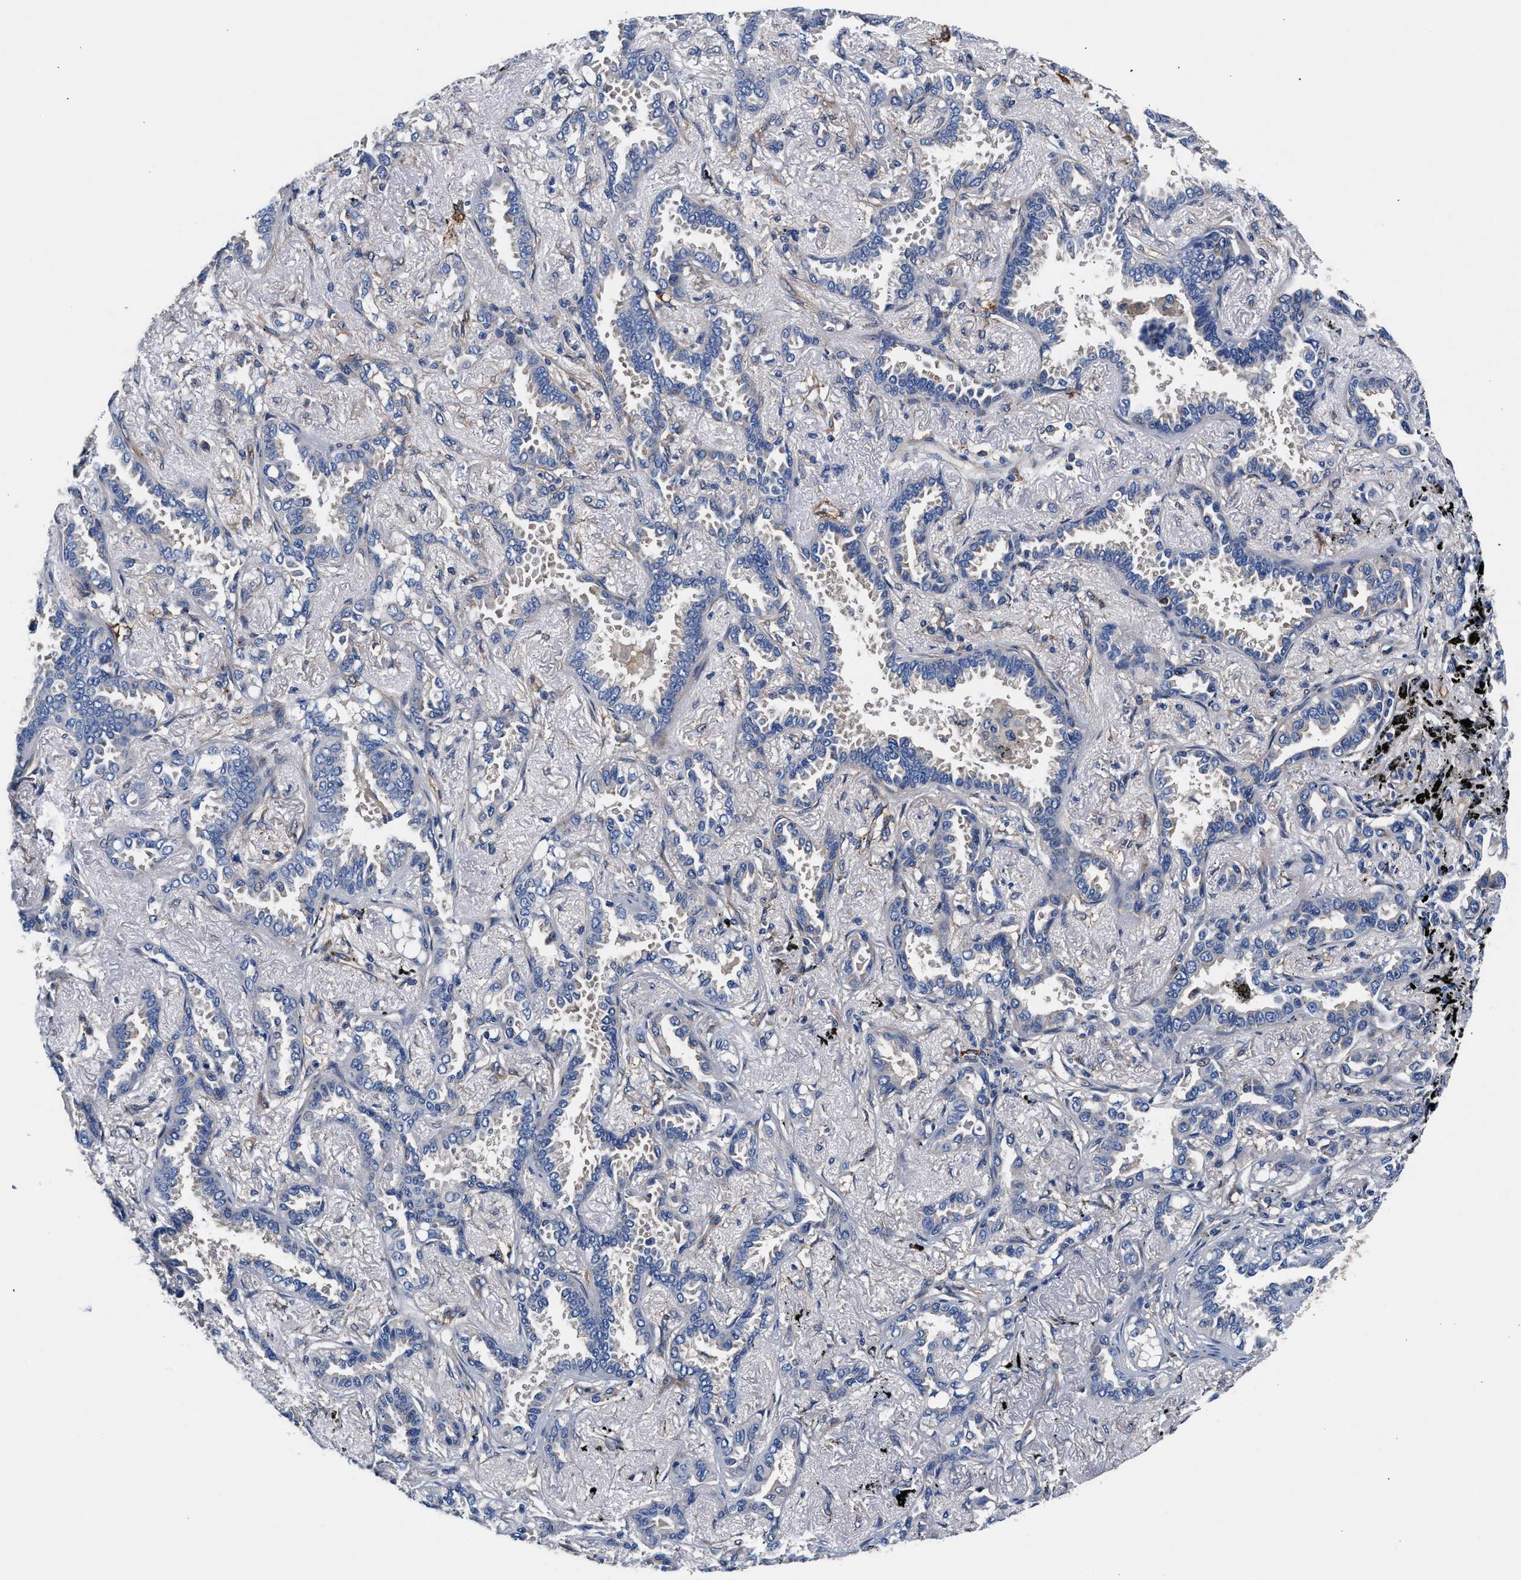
{"staining": {"intensity": "negative", "quantity": "none", "location": "none"}, "tissue": "lung cancer", "cell_type": "Tumor cells", "image_type": "cancer", "snomed": [{"axis": "morphology", "description": "Adenocarcinoma, NOS"}, {"axis": "topography", "description": "Lung"}], "caption": "DAB immunohistochemical staining of lung cancer exhibits no significant positivity in tumor cells.", "gene": "SH3GL1", "patient": {"sex": "male", "age": 59}}